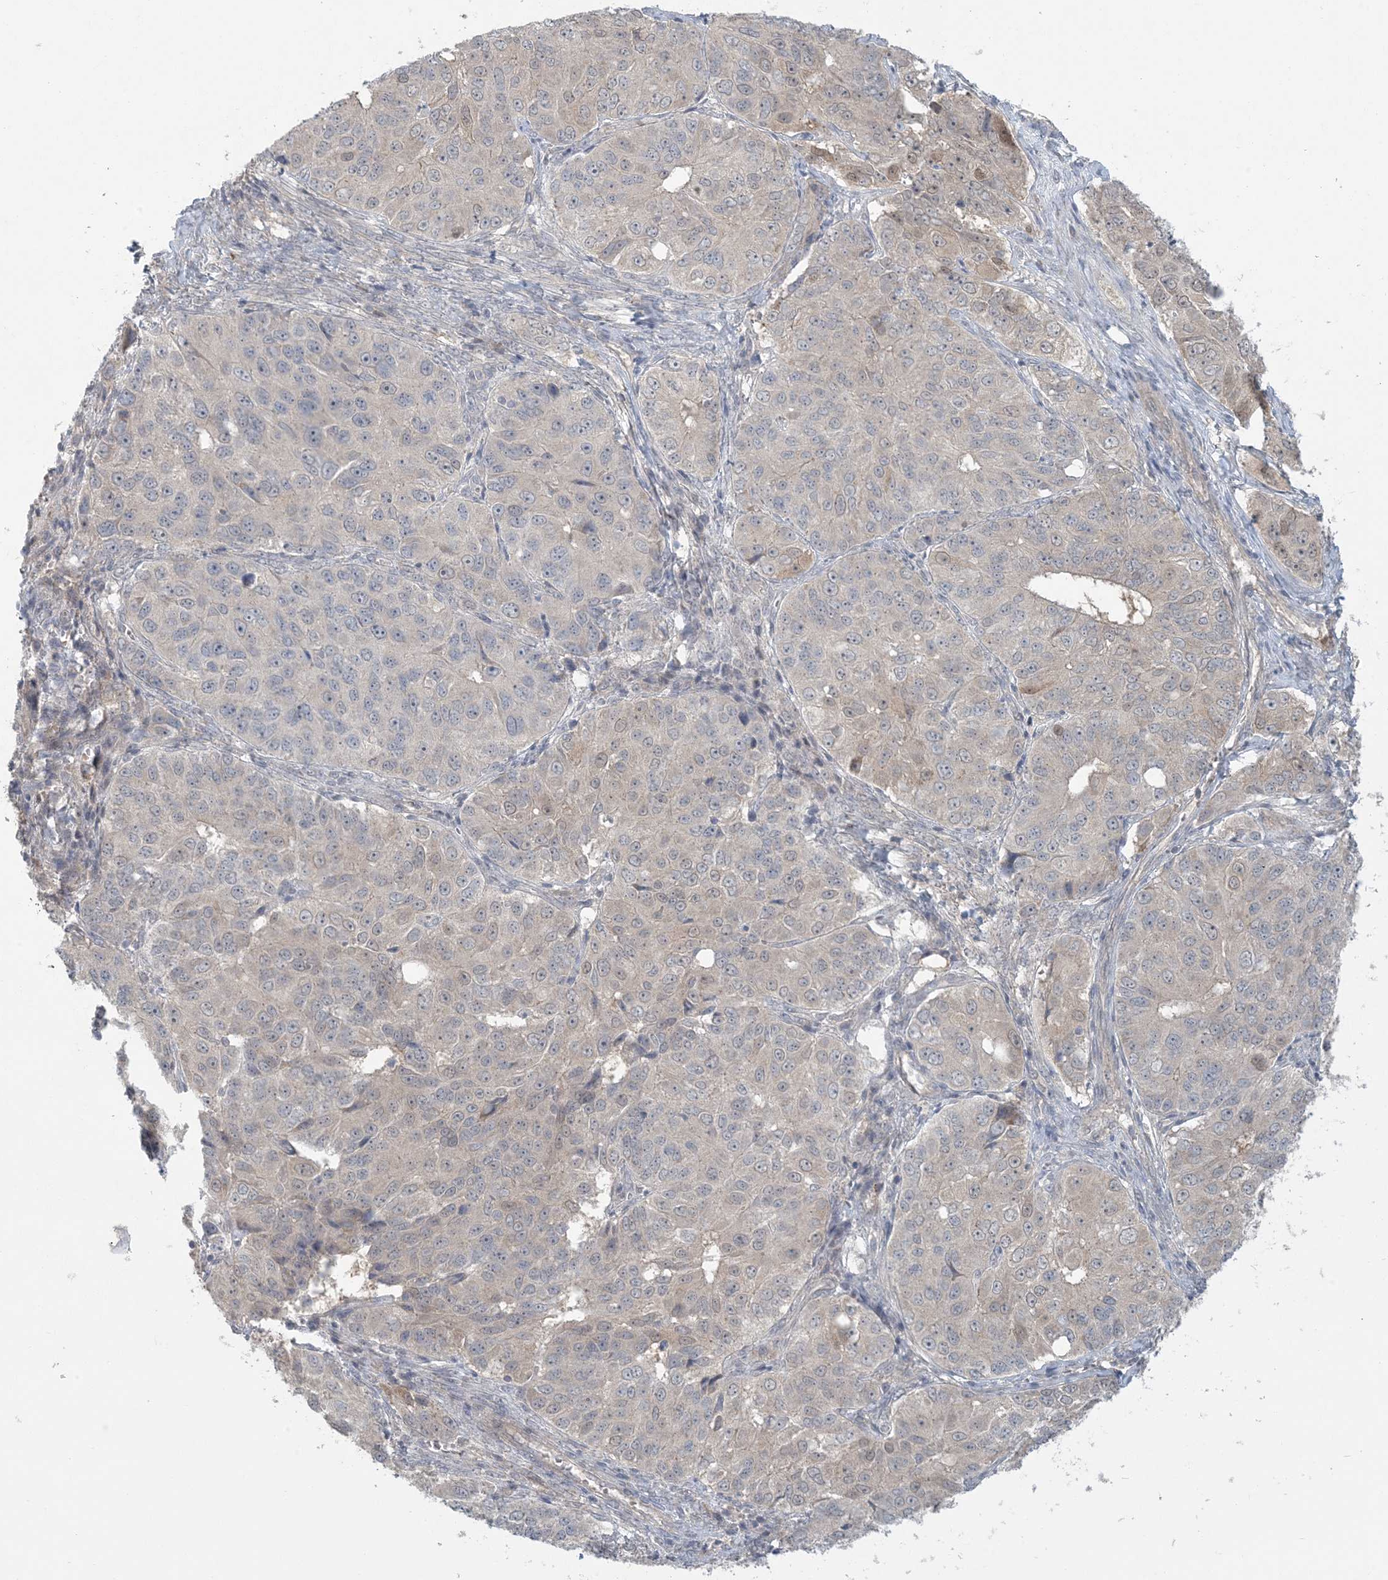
{"staining": {"intensity": "weak", "quantity": "<25%", "location": "cytoplasmic/membranous,nuclear"}, "tissue": "ovarian cancer", "cell_type": "Tumor cells", "image_type": "cancer", "snomed": [{"axis": "morphology", "description": "Carcinoma, endometroid"}, {"axis": "topography", "description": "Ovary"}], "caption": "The IHC photomicrograph has no significant positivity in tumor cells of endometroid carcinoma (ovarian) tissue.", "gene": "NRBP2", "patient": {"sex": "female", "age": 51}}